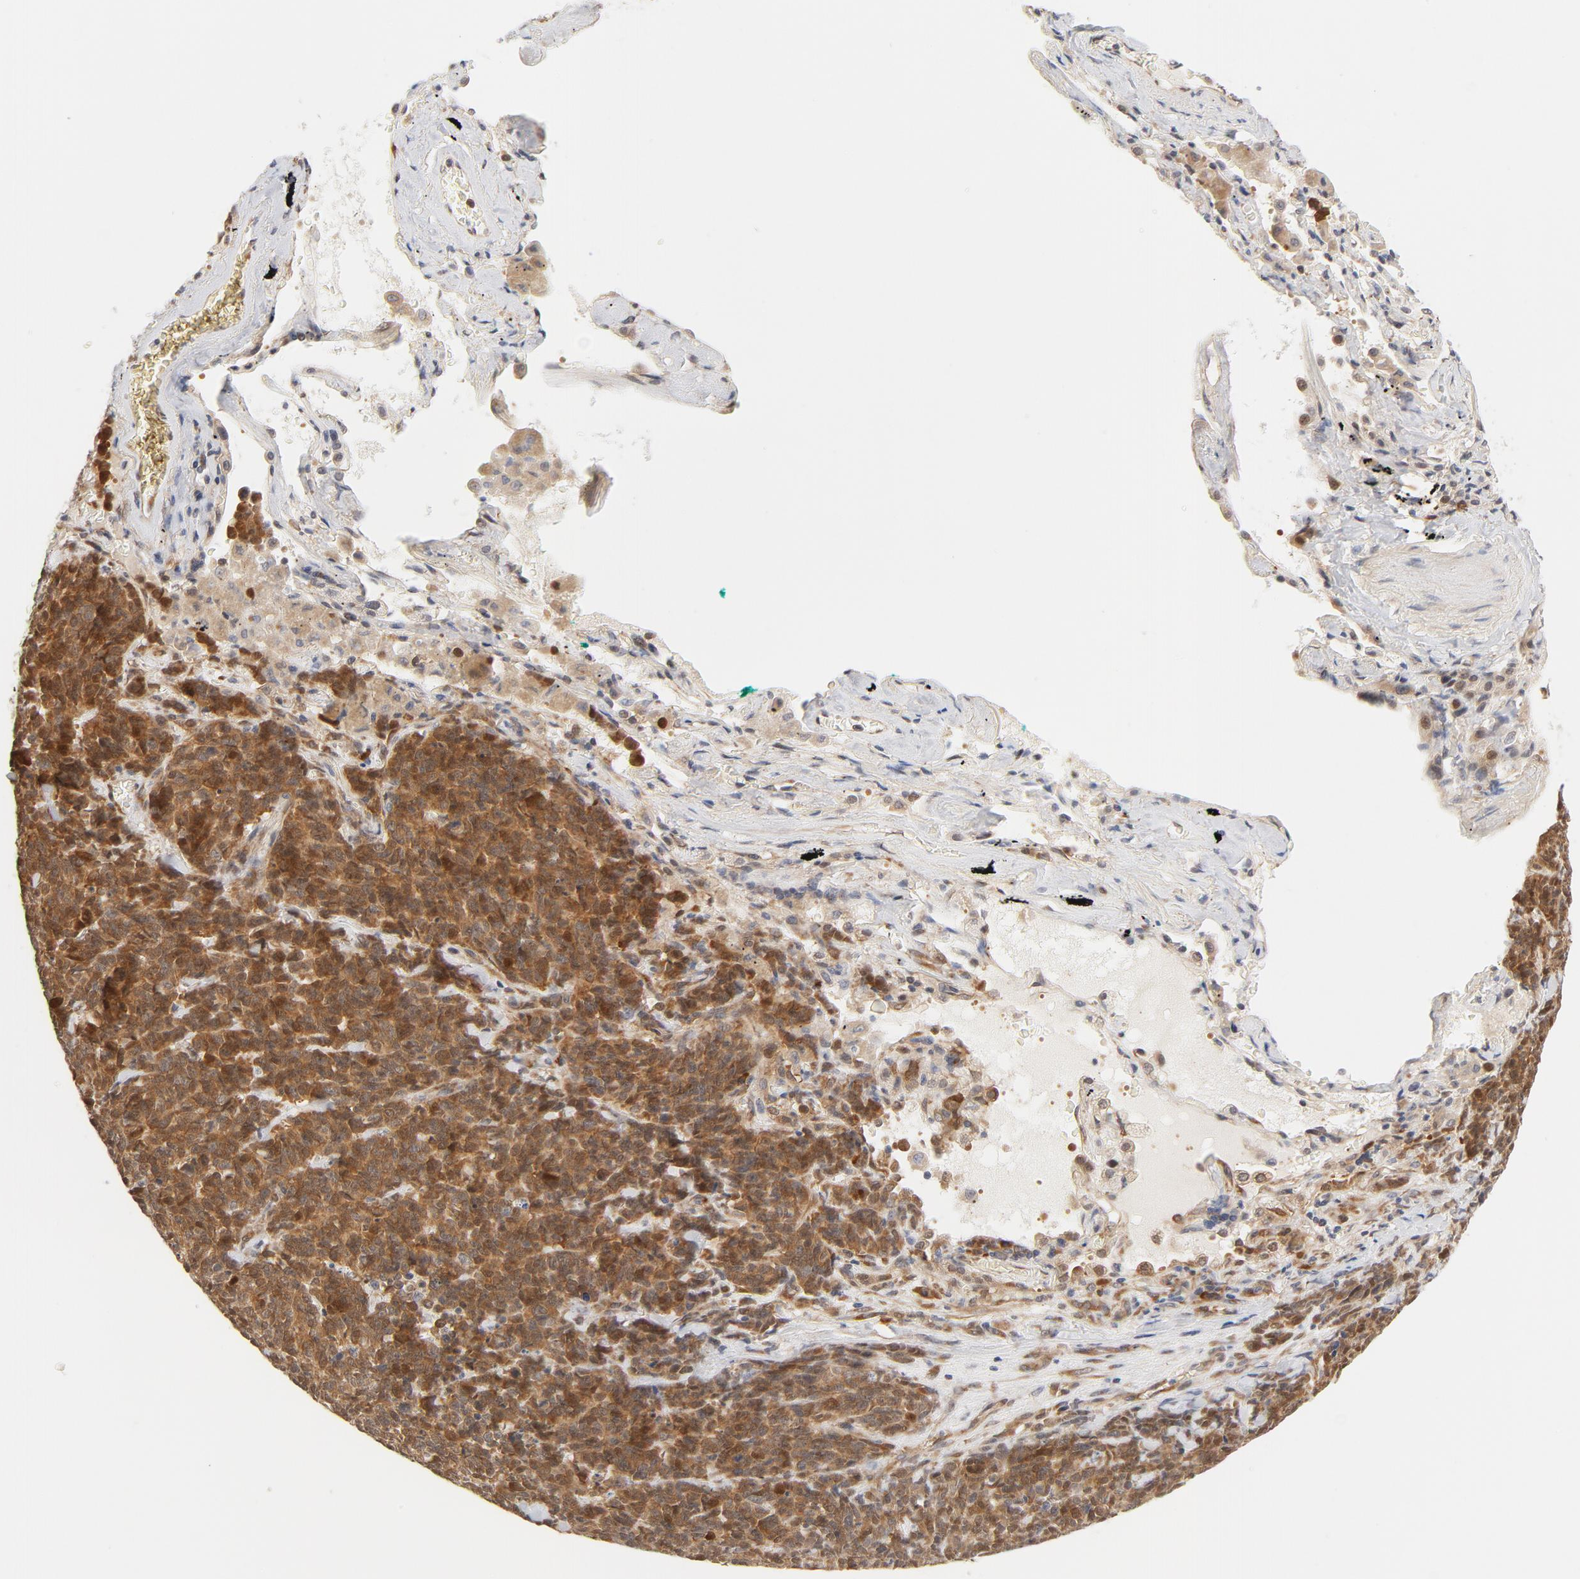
{"staining": {"intensity": "moderate", "quantity": ">75%", "location": "cytoplasmic/membranous"}, "tissue": "lung cancer", "cell_type": "Tumor cells", "image_type": "cancer", "snomed": [{"axis": "morphology", "description": "Neoplasm, malignant, NOS"}, {"axis": "topography", "description": "Lung"}], "caption": "A brown stain highlights moderate cytoplasmic/membranous expression of a protein in lung neoplasm (malignant) tumor cells. The staining is performed using DAB brown chromogen to label protein expression. The nuclei are counter-stained blue using hematoxylin.", "gene": "EIF4E", "patient": {"sex": "female", "age": 58}}